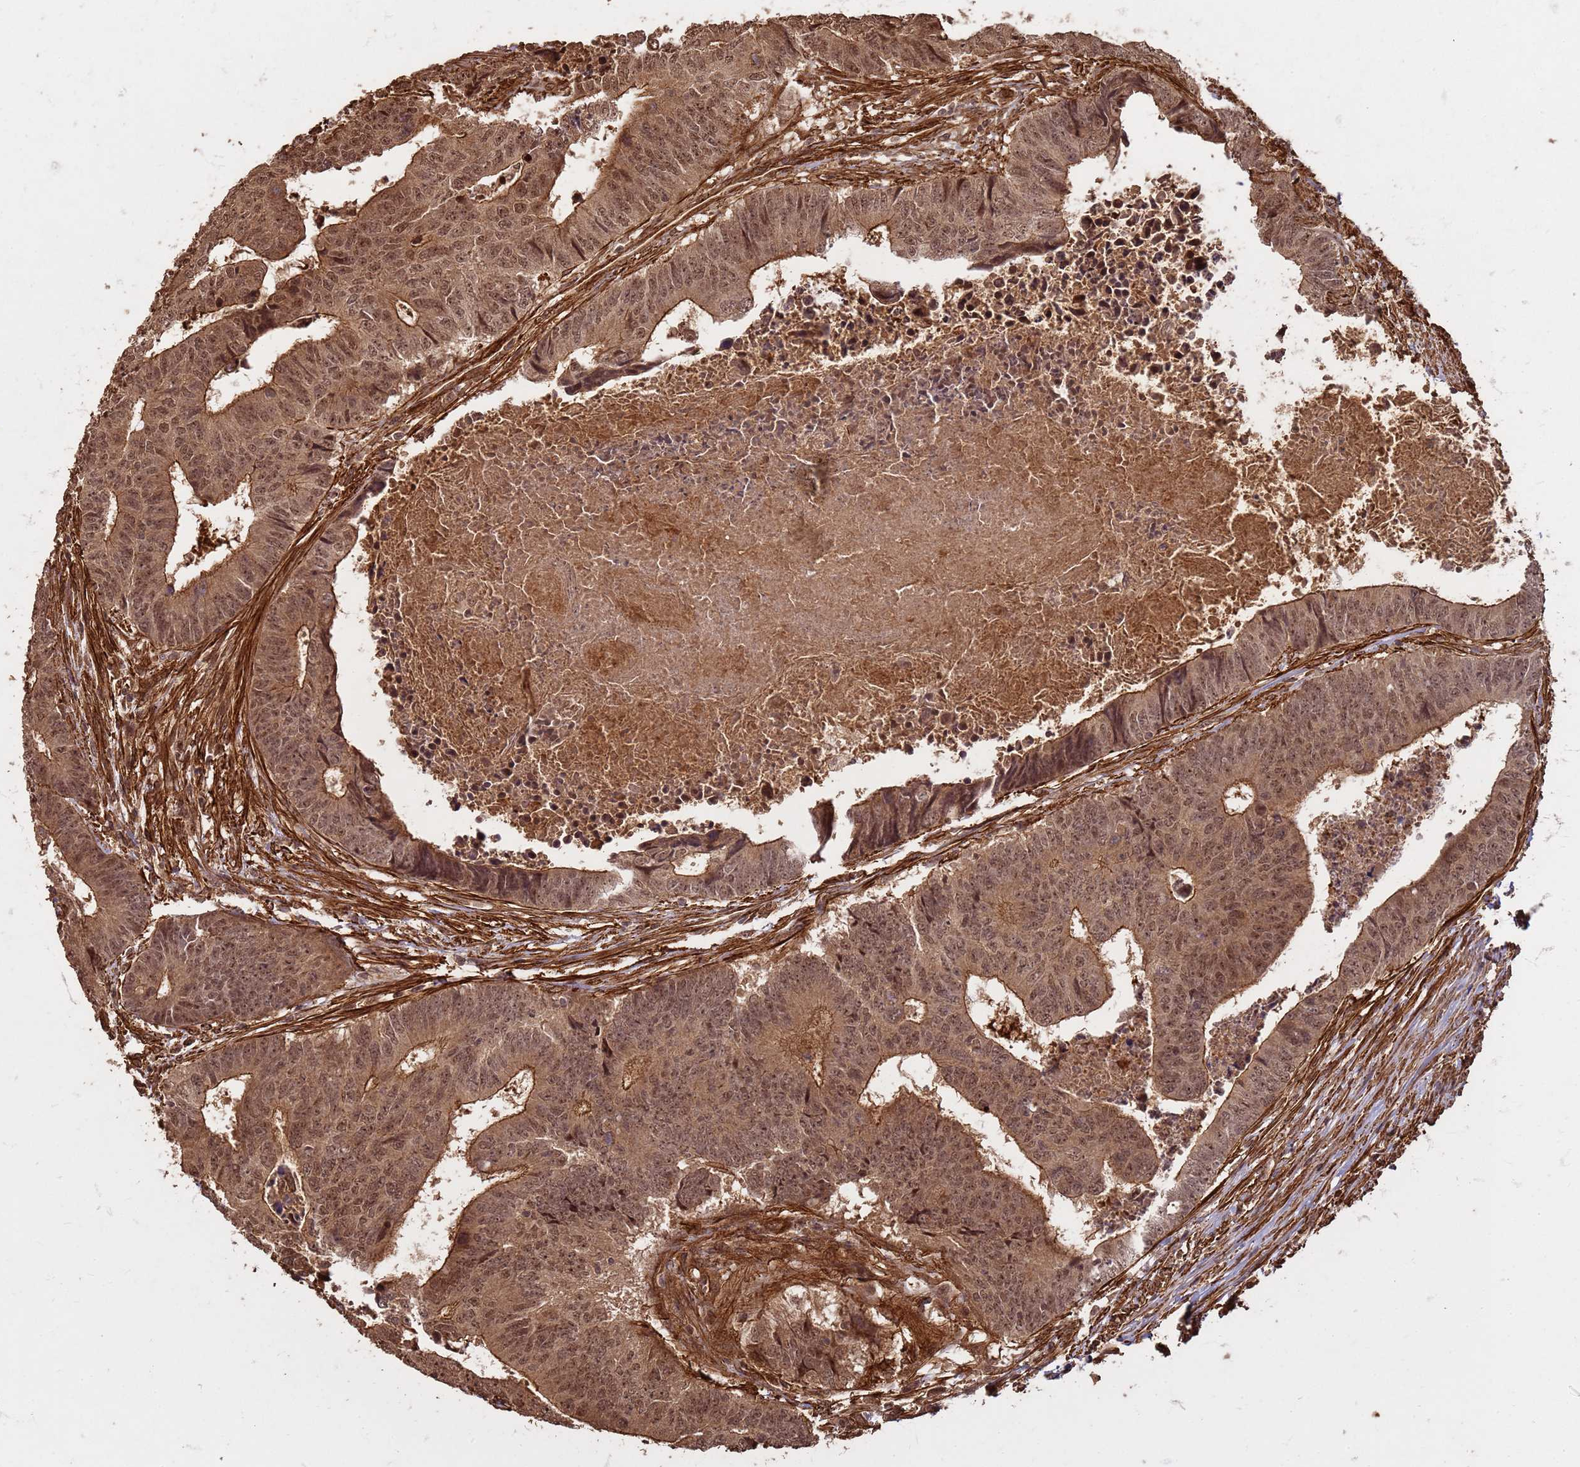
{"staining": {"intensity": "moderate", "quantity": ">75%", "location": "cytoplasmic/membranous,nuclear"}, "tissue": "colorectal cancer", "cell_type": "Tumor cells", "image_type": "cancer", "snomed": [{"axis": "morphology", "description": "Adenocarcinoma, NOS"}, {"axis": "topography", "description": "Rectum"}], "caption": "Immunohistochemistry image of neoplastic tissue: human adenocarcinoma (colorectal) stained using immunohistochemistry (IHC) shows medium levels of moderate protein expression localized specifically in the cytoplasmic/membranous and nuclear of tumor cells, appearing as a cytoplasmic/membranous and nuclear brown color.", "gene": "KIF26A", "patient": {"sex": "male", "age": 84}}